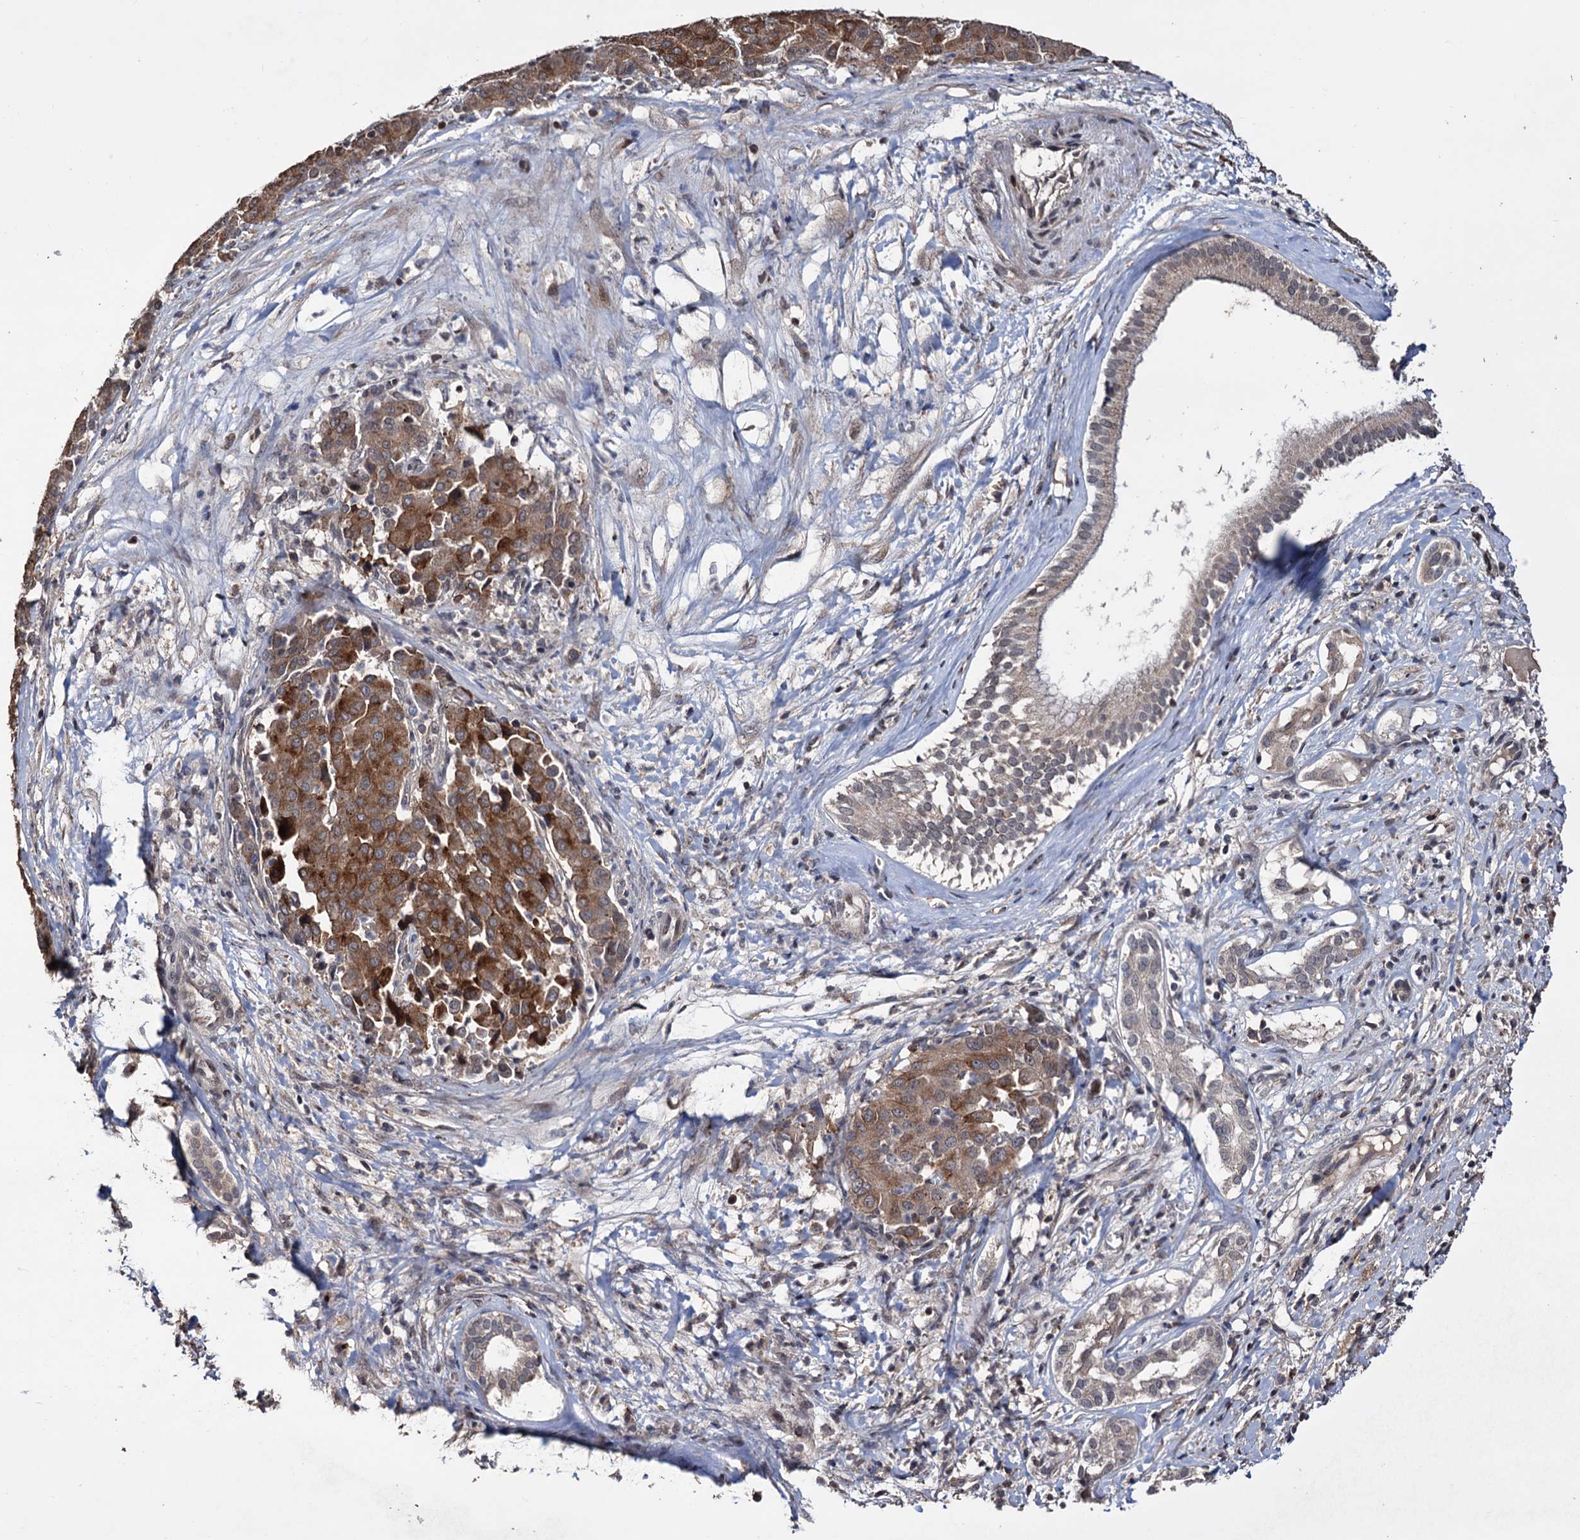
{"staining": {"intensity": "moderate", "quantity": ">75%", "location": "cytoplasmic/membranous"}, "tissue": "liver cancer", "cell_type": "Tumor cells", "image_type": "cancer", "snomed": [{"axis": "morphology", "description": "Carcinoma, Hepatocellular, NOS"}, {"axis": "topography", "description": "Liver"}], "caption": "Moderate cytoplasmic/membranous positivity for a protein is appreciated in approximately >75% of tumor cells of liver cancer (hepatocellular carcinoma) using immunohistochemistry (IHC).", "gene": "KLF5", "patient": {"sex": "male", "age": 65}}